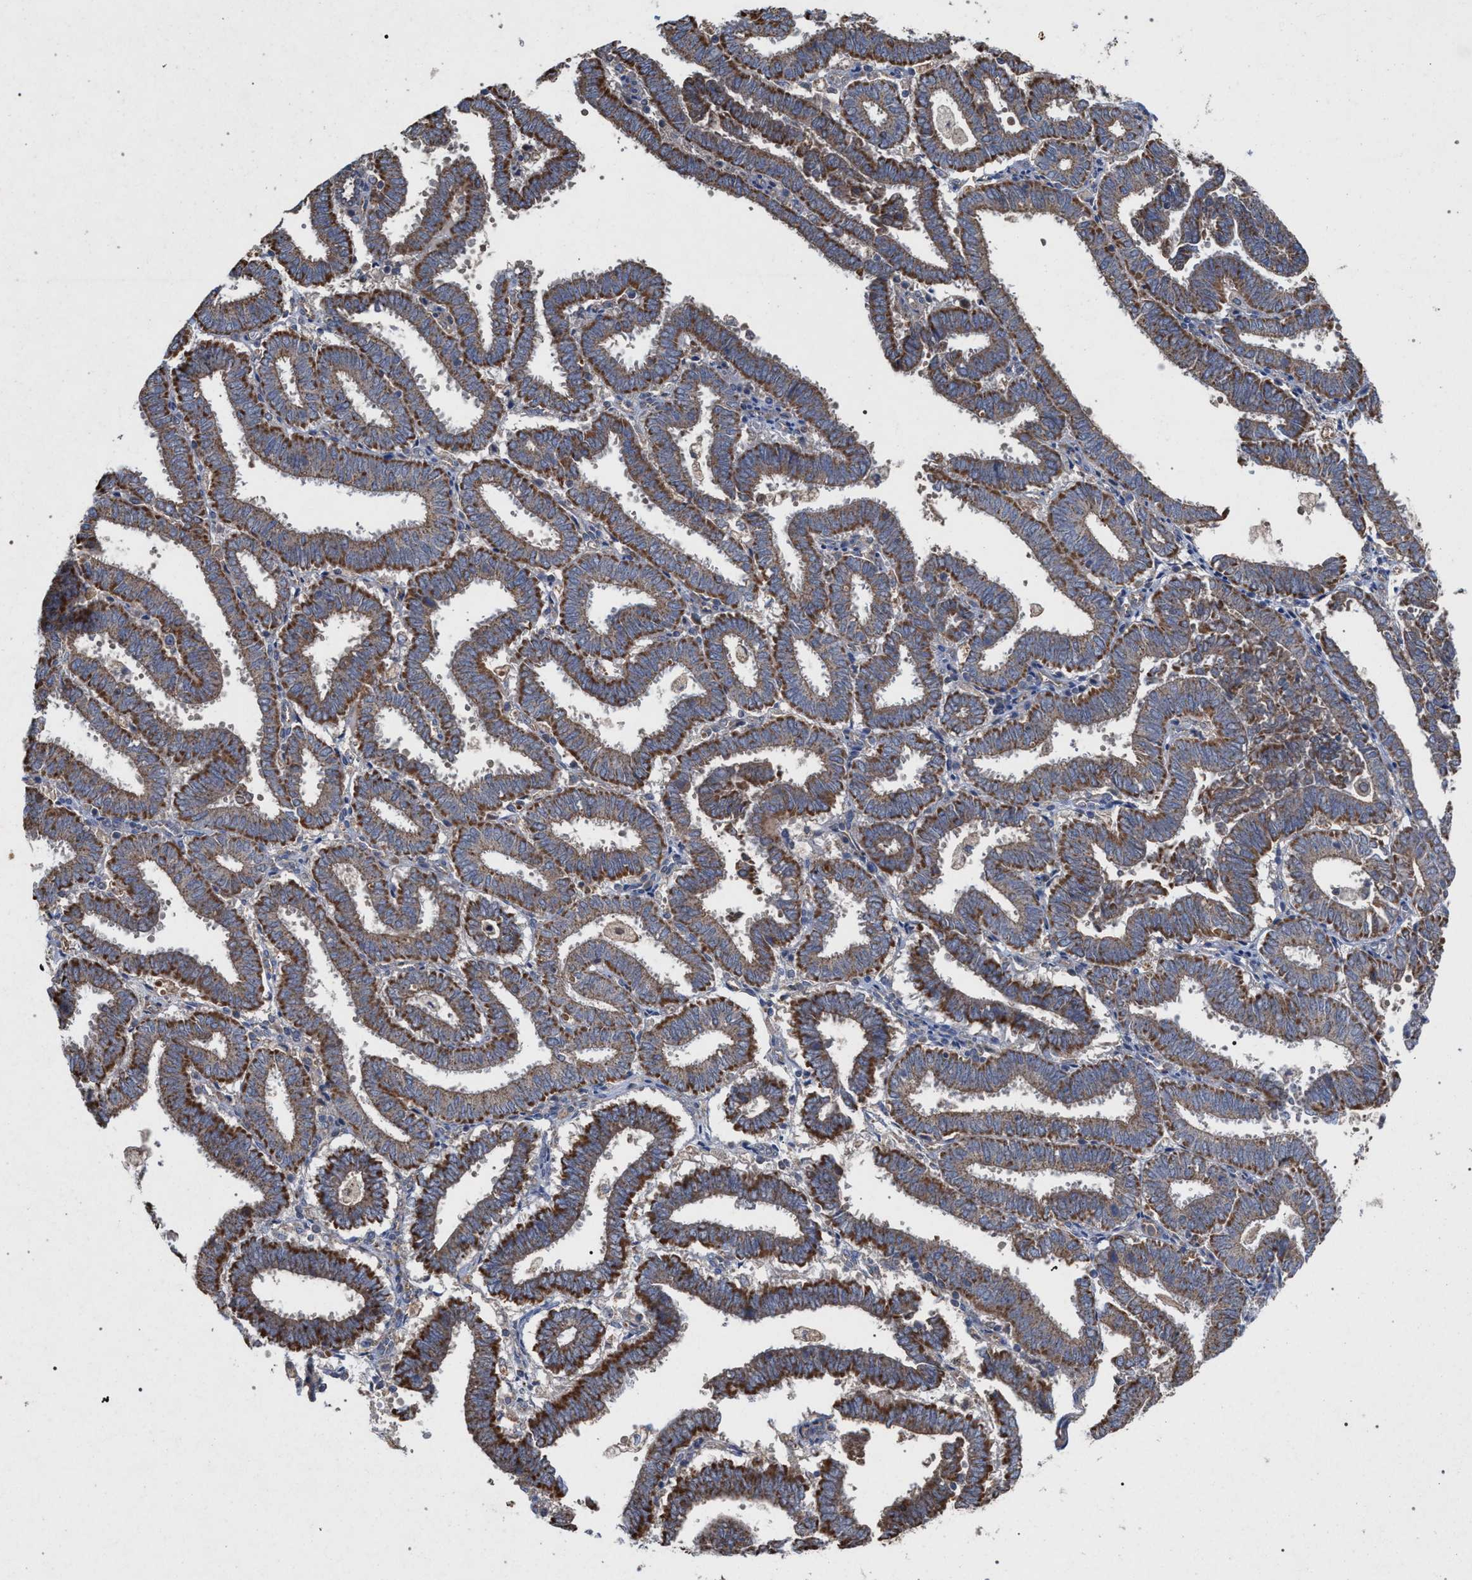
{"staining": {"intensity": "moderate", "quantity": ">75%", "location": "cytoplasmic/membranous"}, "tissue": "endometrial cancer", "cell_type": "Tumor cells", "image_type": "cancer", "snomed": [{"axis": "morphology", "description": "Adenocarcinoma, NOS"}, {"axis": "topography", "description": "Uterus"}], "caption": "Endometrial cancer (adenocarcinoma) stained with DAB immunohistochemistry (IHC) exhibits medium levels of moderate cytoplasmic/membranous expression in approximately >75% of tumor cells. (DAB (3,3'-diaminobenzidine) = brown stain, brightfield microscopy at high magnification).", "gene": "BCL2L12", "patient": {"sex": "female", "age": 83}}